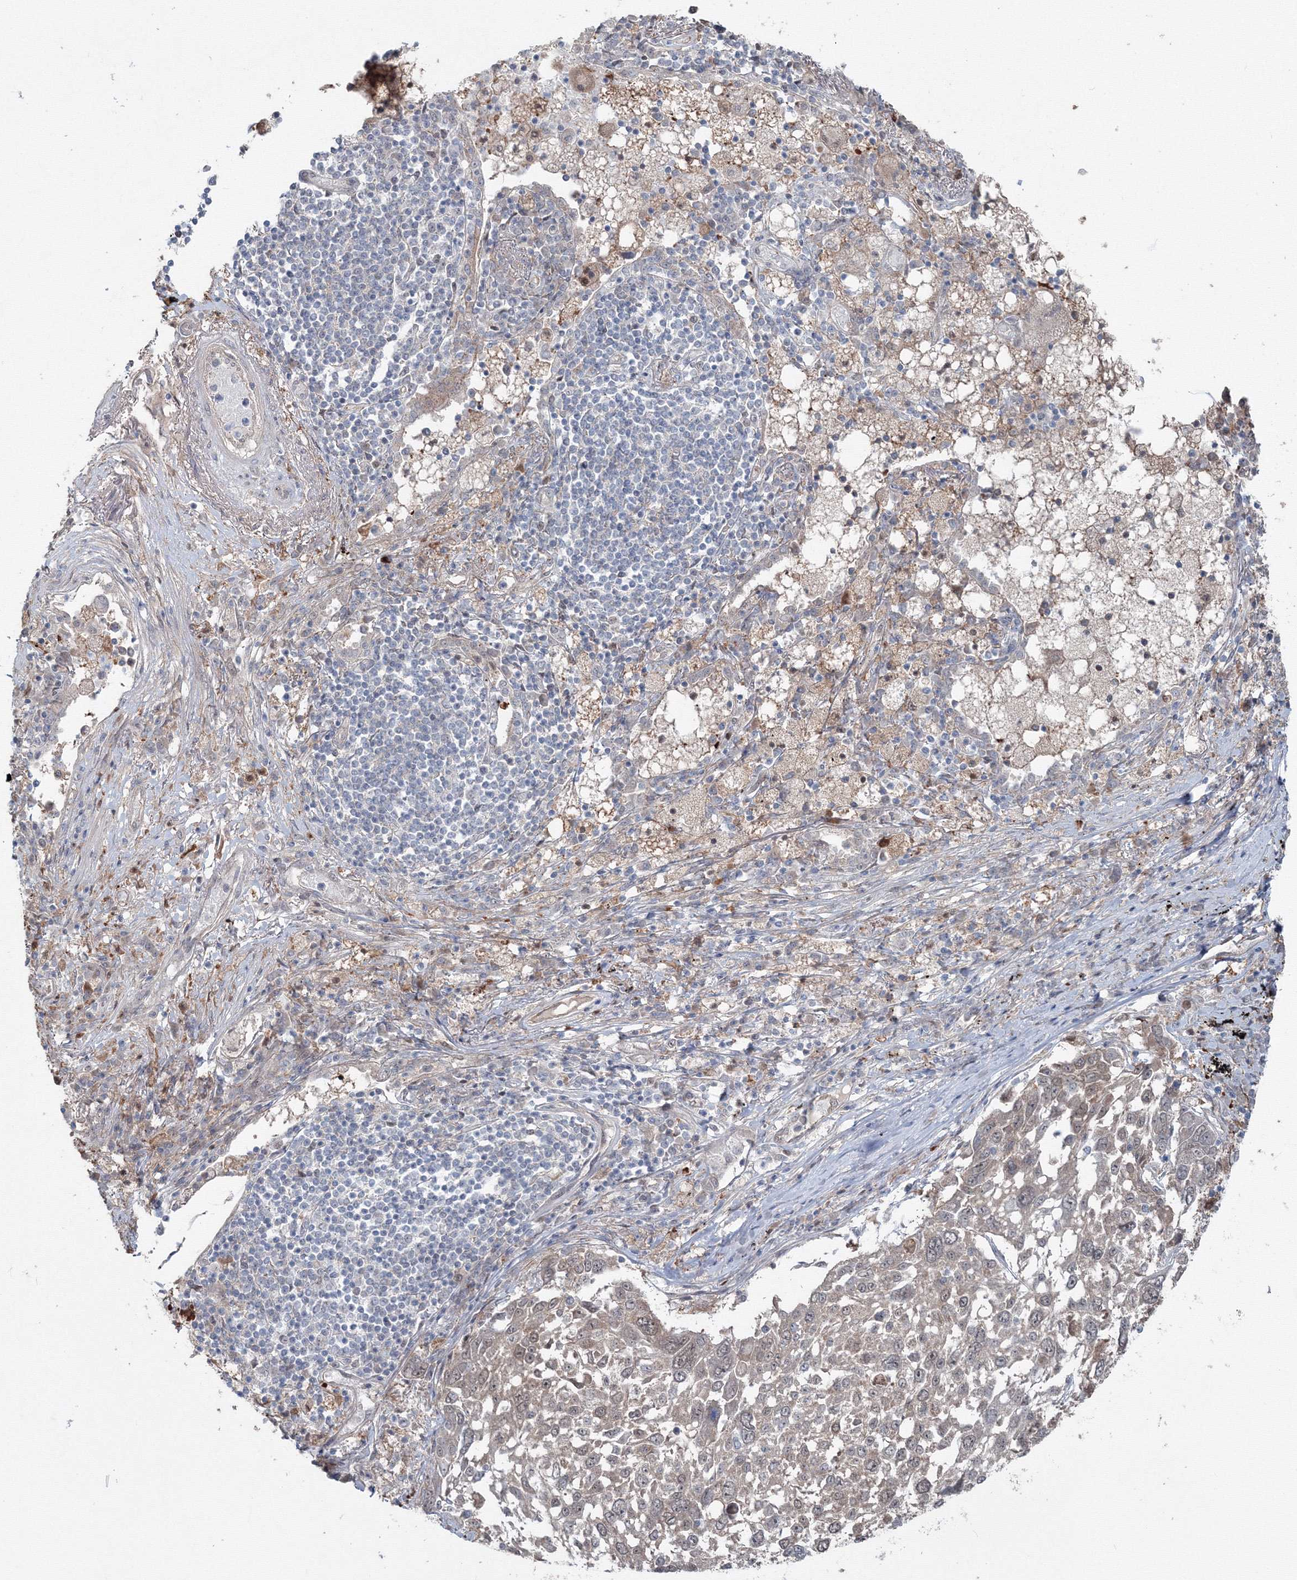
{"staining": {"intensity": "negative", "quantity": "none", "location": "none"}, "tissue": "lung cancer", "cell_type": "Tumor cells", "image_type": "cancer", "snomed": [{"axis": "morphology", "description": "Squamous cell carcinoma, NOS"}, {"axis": "topography", "description": "Lung"}], "caption": "Tumor cells are negative for protein expression in human lung cancer.", "gene": "MKRN2", "patient": {"sex": "male", "age": 65}}